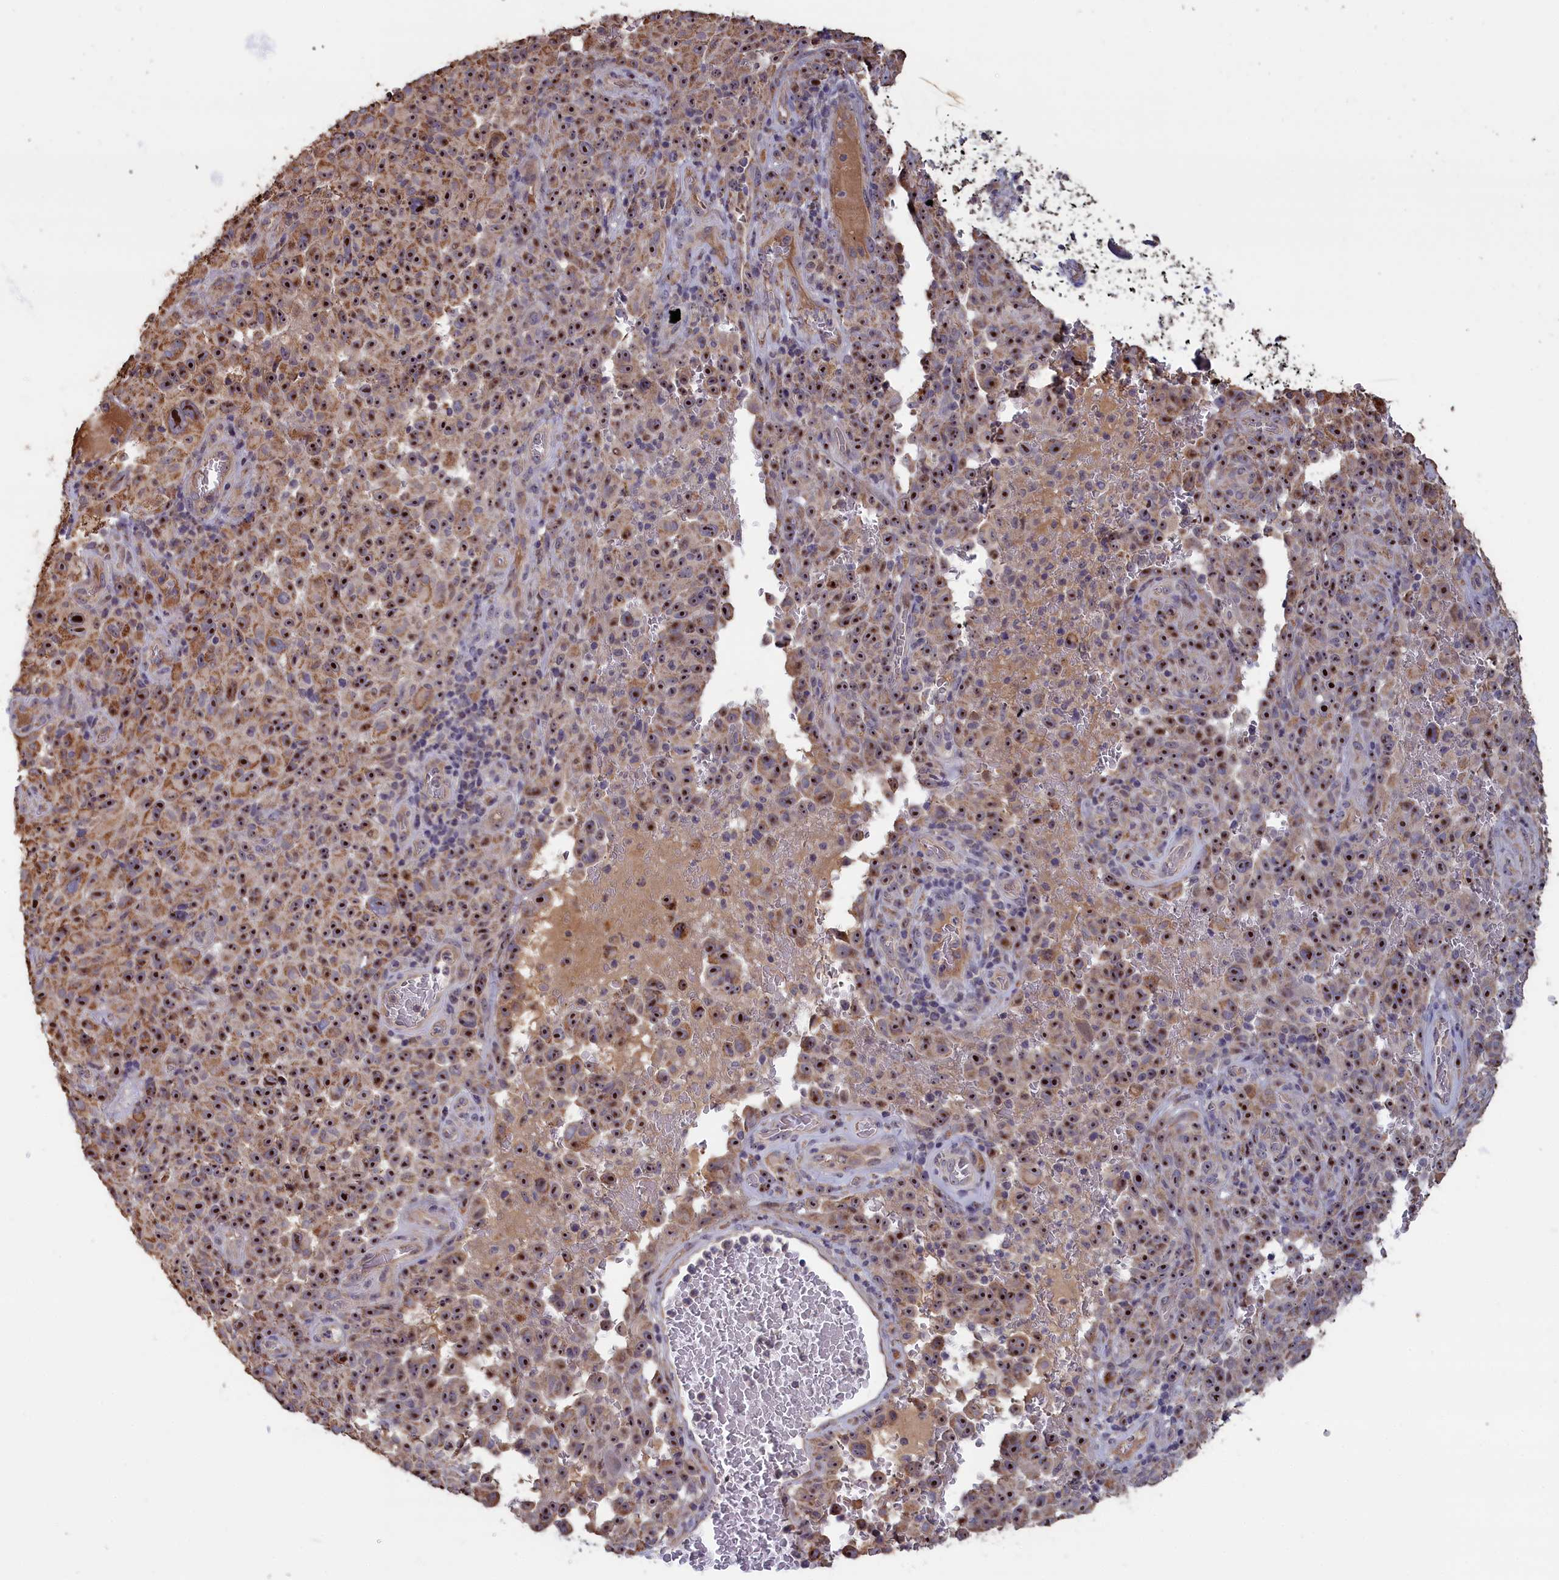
{"staining": {"intensity": "strong", "quantity": ">75%", "location": "cytoplasmic/membranous,nuclear"}, "tissue": "melanoma", "cell_type": "Tumor cells", "image_type": "cancer", "snomed": [{"axis": "morphology", "description": "Malignant melanoma, NOS"}, {"axis": "topography", "description": "Skin"}], "caption": "Immunohistochemistry of malignant melanoma displays high levels of strong cytoplasmic/membranous and nuclear staining in approximately >75% of tumor cells.", "gene": "ZNF816", "patient": {"sex": "female", "age": 82}}